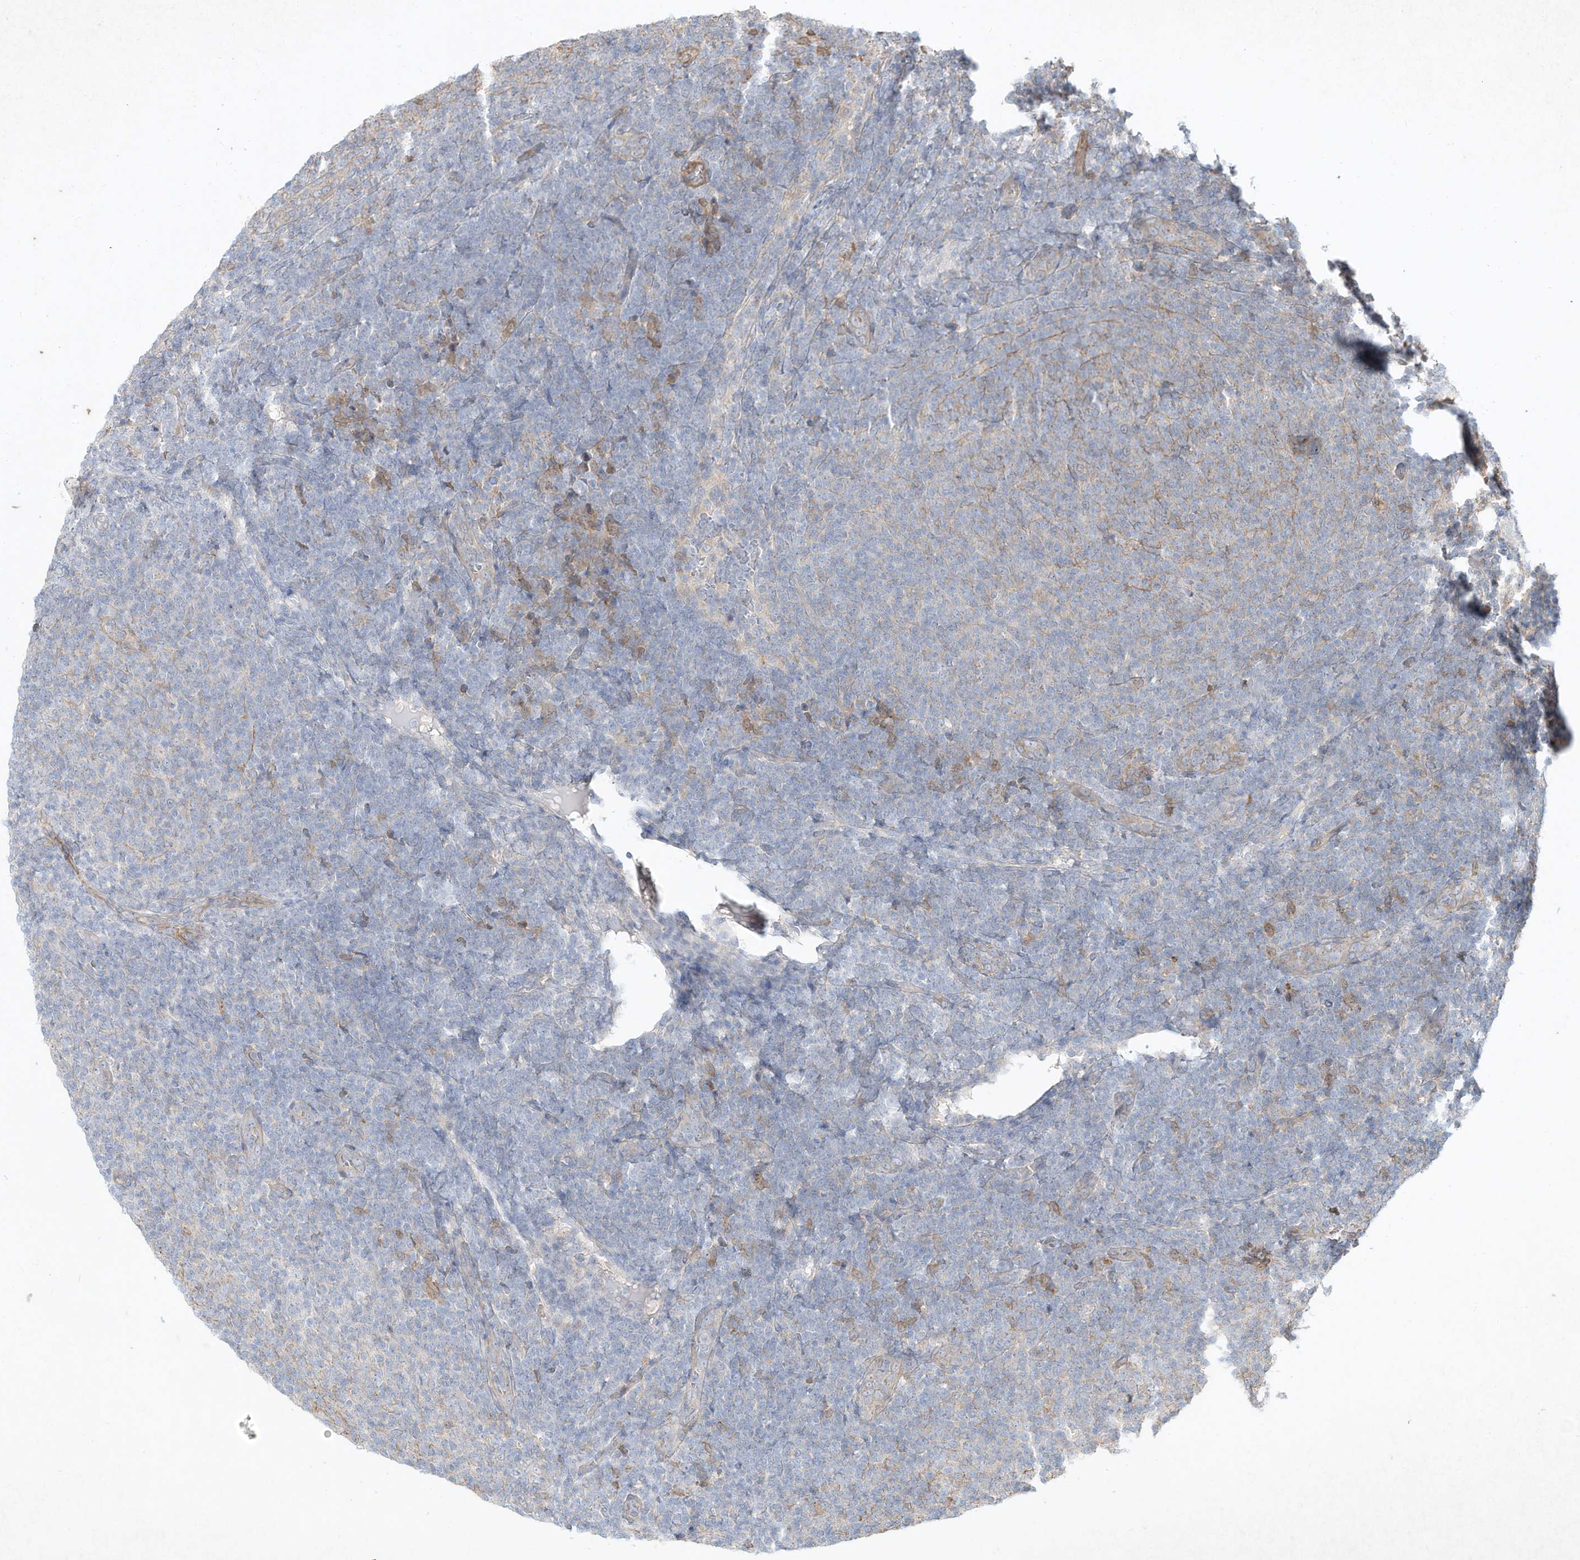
{"staining": {"intensity": "negative", "quantity": "none", "location": "none"}, "tissue": "lymphoma", "cell_type": "Tumor cells", "image_type": "cancer", "snomed": [{"axis": "morphology", "description": "Malignant lymphoma, non-Hodgkin's type, Low grade"}, {"axis": "topography", "description": "Lymph node"}], "caption": "DAB (3,3'-diaminobenzidine) immunohistochemical staining of human malignant lymphoma, non-Hodgkin's type (low-grade) reveals no significant staining in tumor cells.", "gene": "HTR5A", "patient": {"sex": "male", "age": 66}}